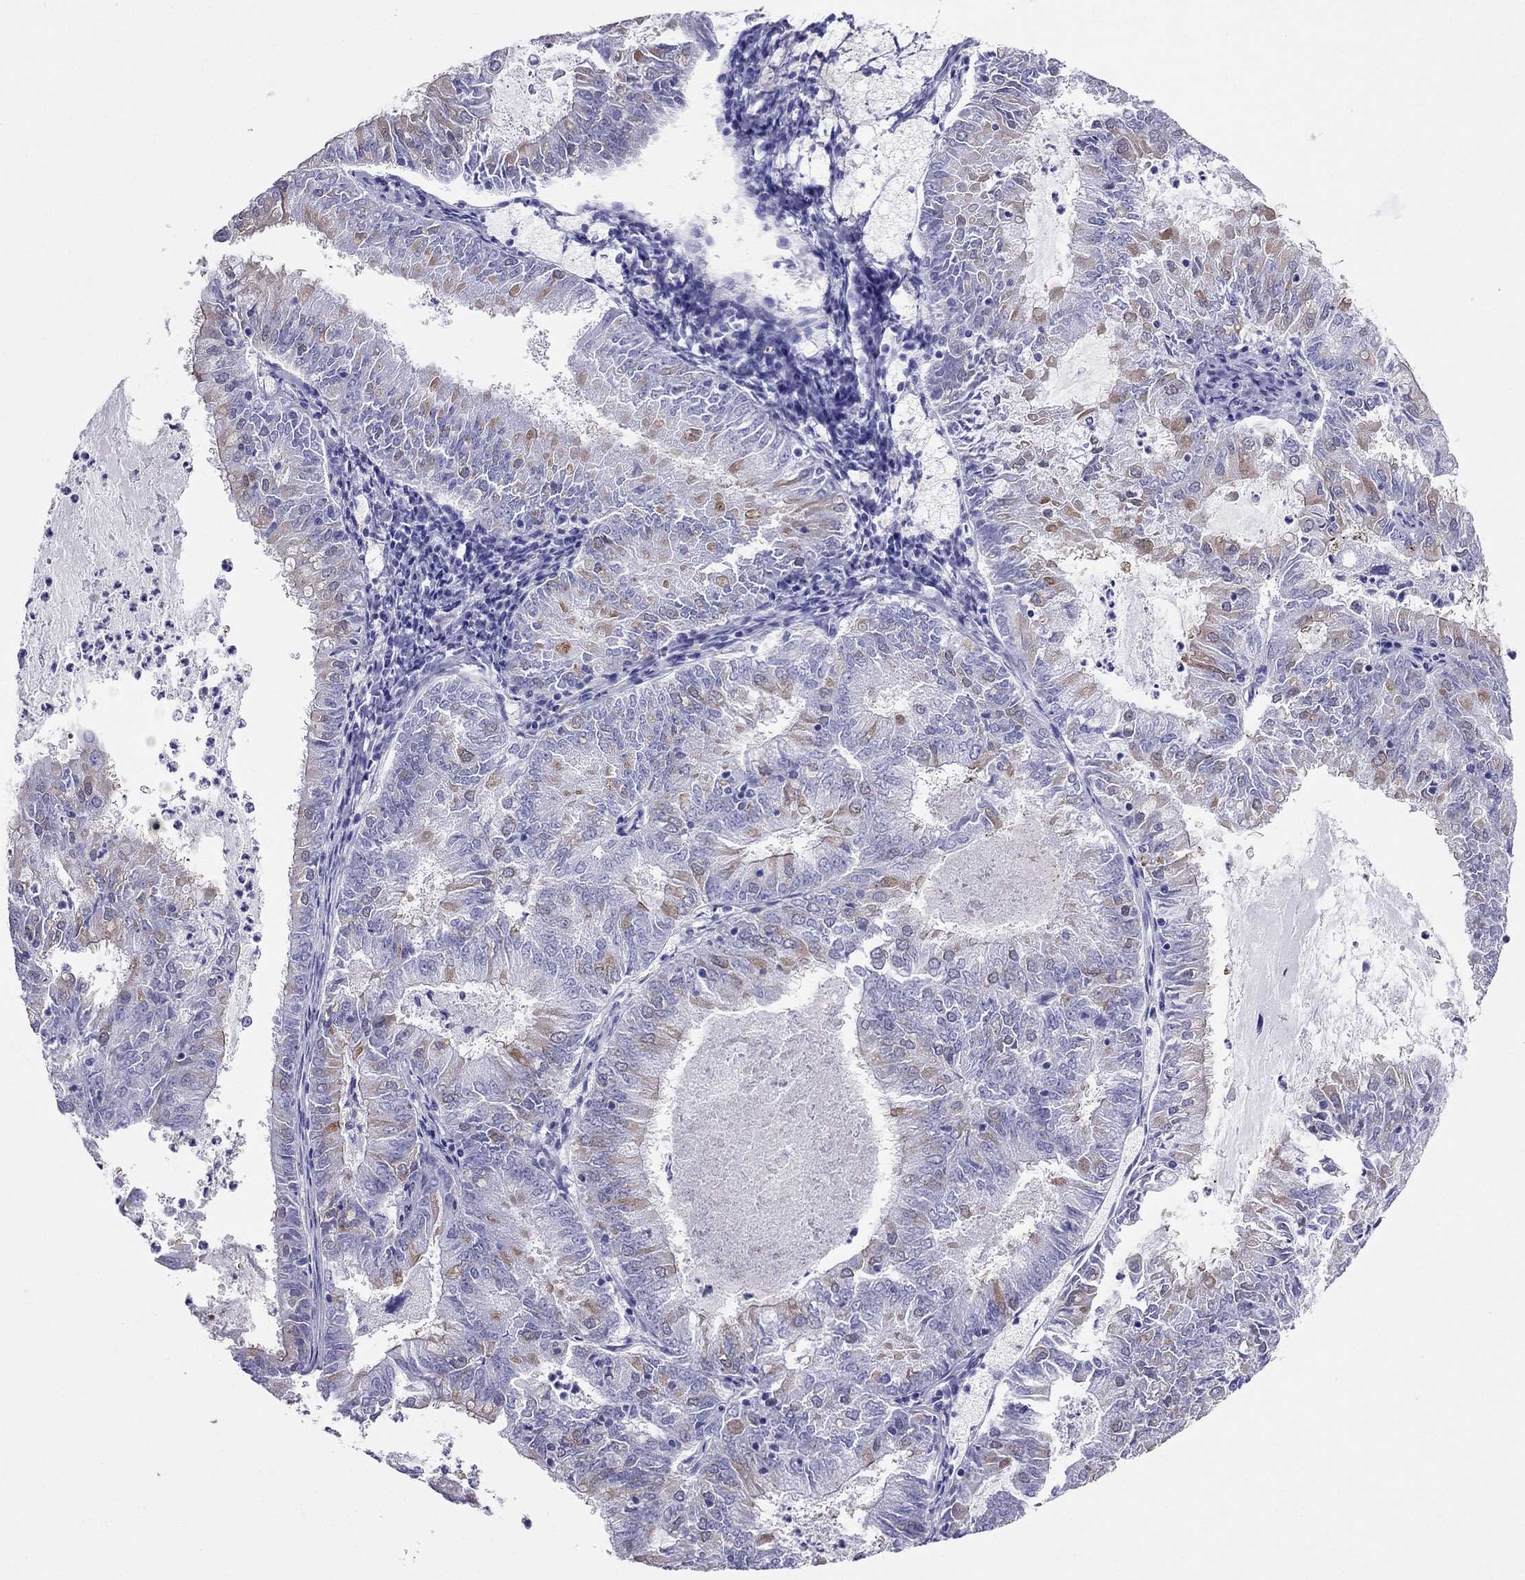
{"staining": {"intensity": "strong", "quantity": "<25%", "location": "cytoplasmic/membranous"}, "tissue": "endometrial cancer", "cell_type": "Tumor cells", "image_type": "cancer", "snomed": [{"axis": "morphology", "description": "Adenocarcinoma, NOS"}, {"axis": "topography", "description": "Endometrium"}], "caption": "Human endometrial cancer (adenocarcinoma) stained with a brown dye demonstrates strong cytoplasmic/membranous positive staining in approximately <25% of tumor cells.", "gene": "DNAAF6", "patient": {"sex": "female", "age": 57}}